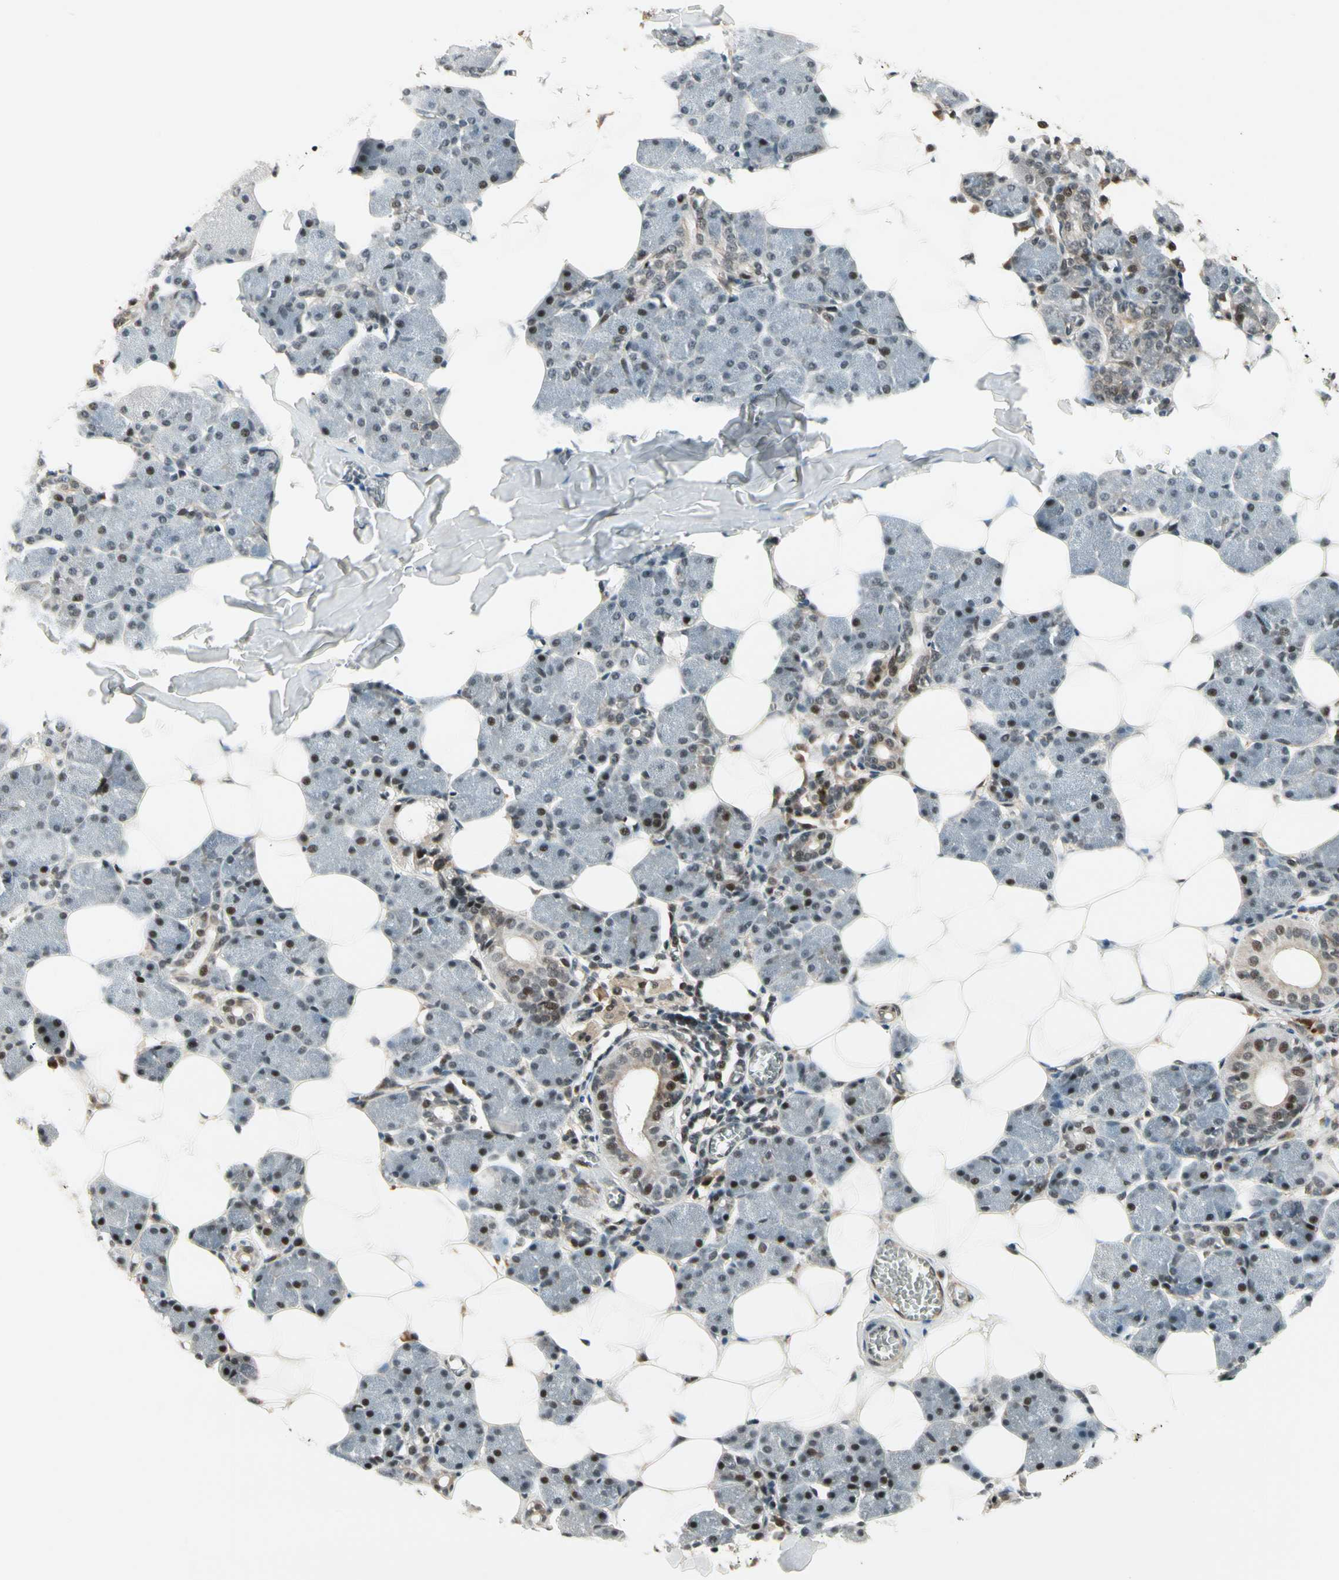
{"staining": {"intensity": "moderate", "quantity": "25%-75%", "location": "nuclear"}, "tissue": "salivary gland", "cell_type": "Glandular cells", "image_type": "normal", "snomed": [{"axis": "morphology", "description": "Normal tissue, NOS"}, {"axis": "morphology", "description": "Adenoma, NOS"}, {"axis": "topography", "description": "Salivary gland"}], "caption": "This is a histology image of IHC staining of normal salivary gland, which shows moderate positivity in the nuclear of glandular cells.", "gene": "CDK11A", "patient": {"sex": "female", "age": 32}}